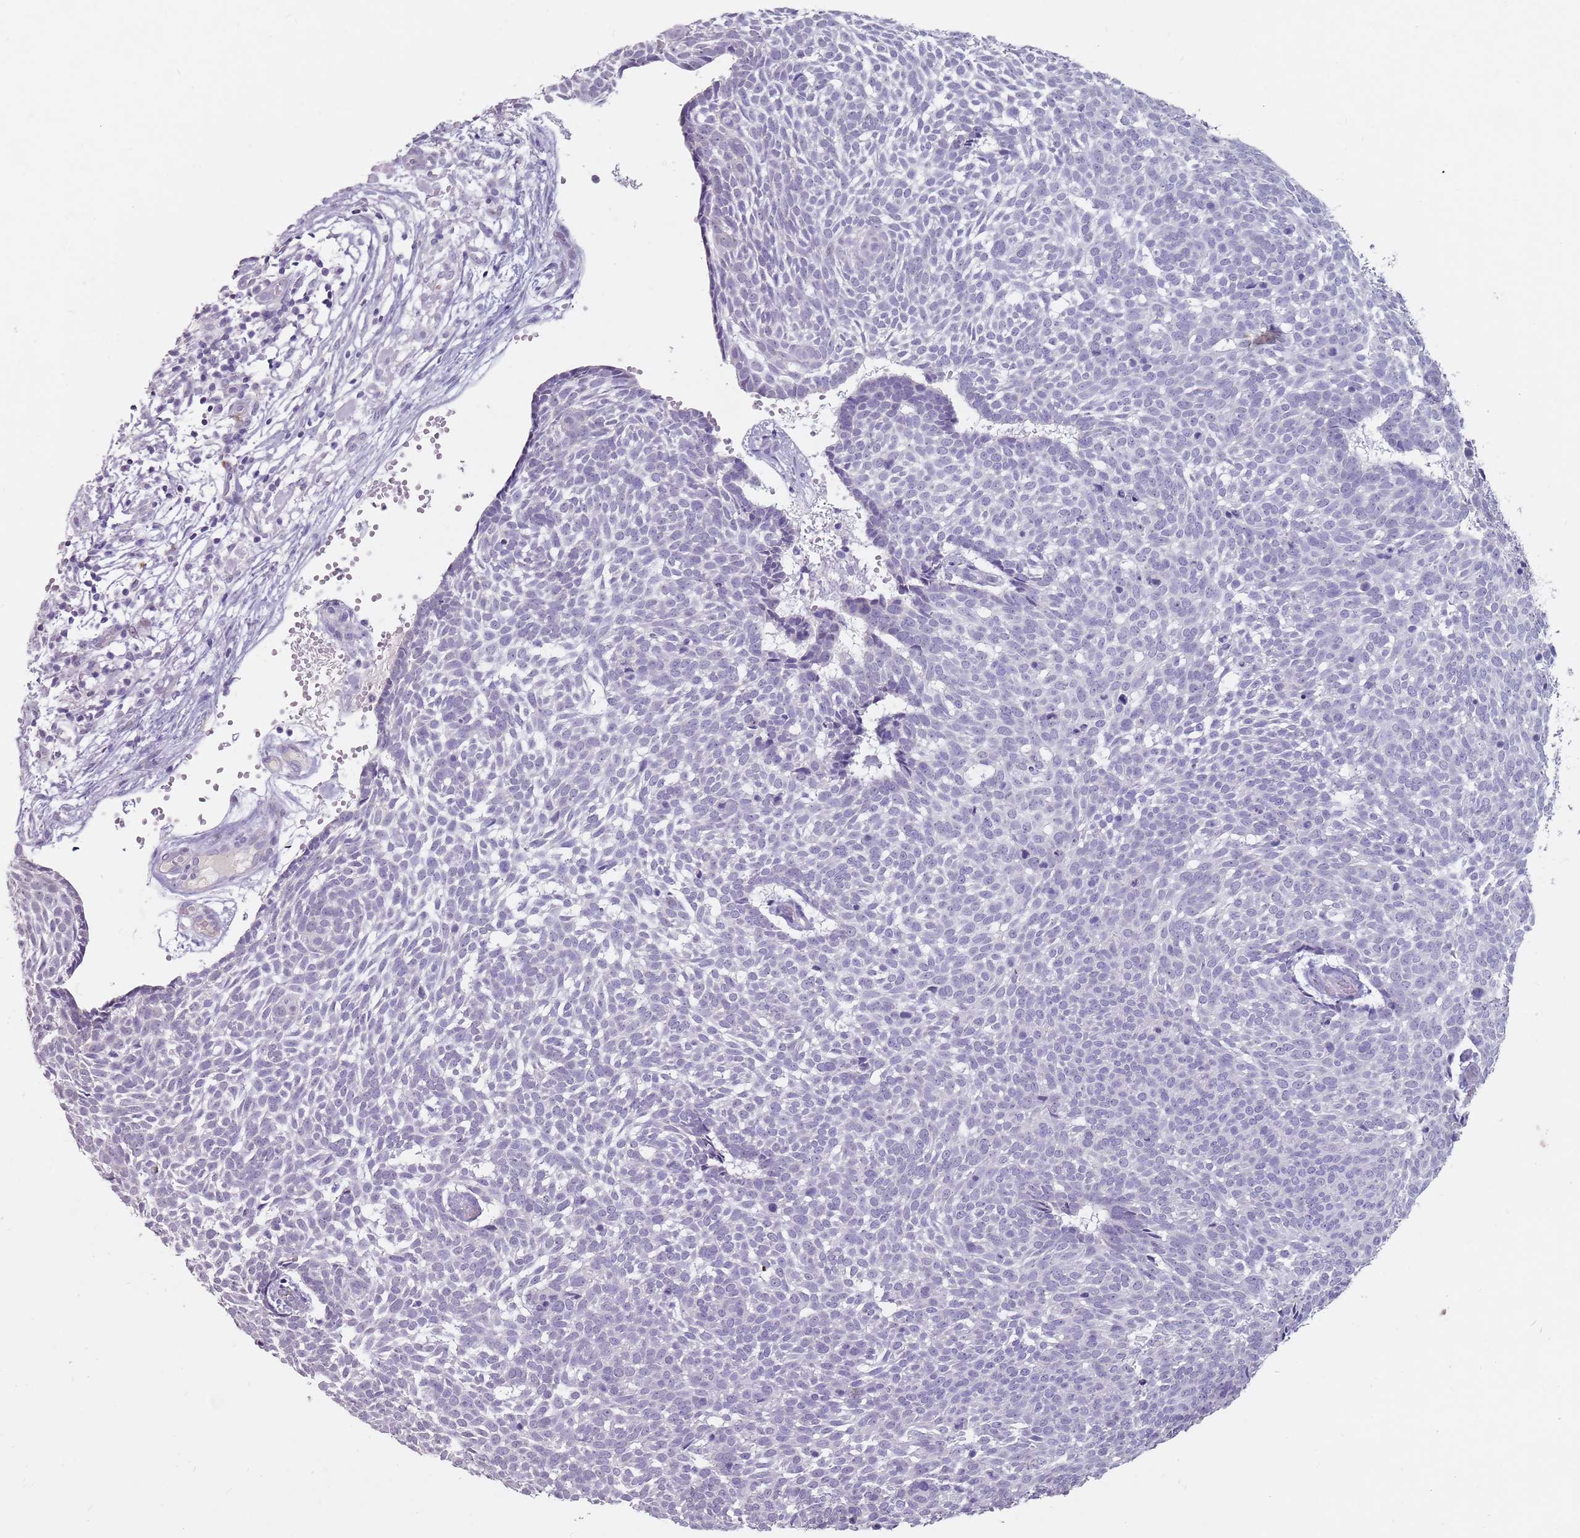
{"staining": {"intensity": "negative", "quantity": "none", "location": "none"}, "tissue": "skin cancer", "cell_type": "Tumor cells", "image_type": "cancer", "snomed": [{"axis": "morphology", "description": "Basal cell carcinoma"}, {"axis": "topography", "description": "Skin"}], "caption": "A high-resolution image shows immunohistochemistry staining of skin cancer (basal cell carcinoma), which shows no significant positivity in tumor cells. (Immunohistochemistry, brightfield microscopy, high magnification).", "gene": "STYK1", "patient": {"sex": "male", "age": 61}}